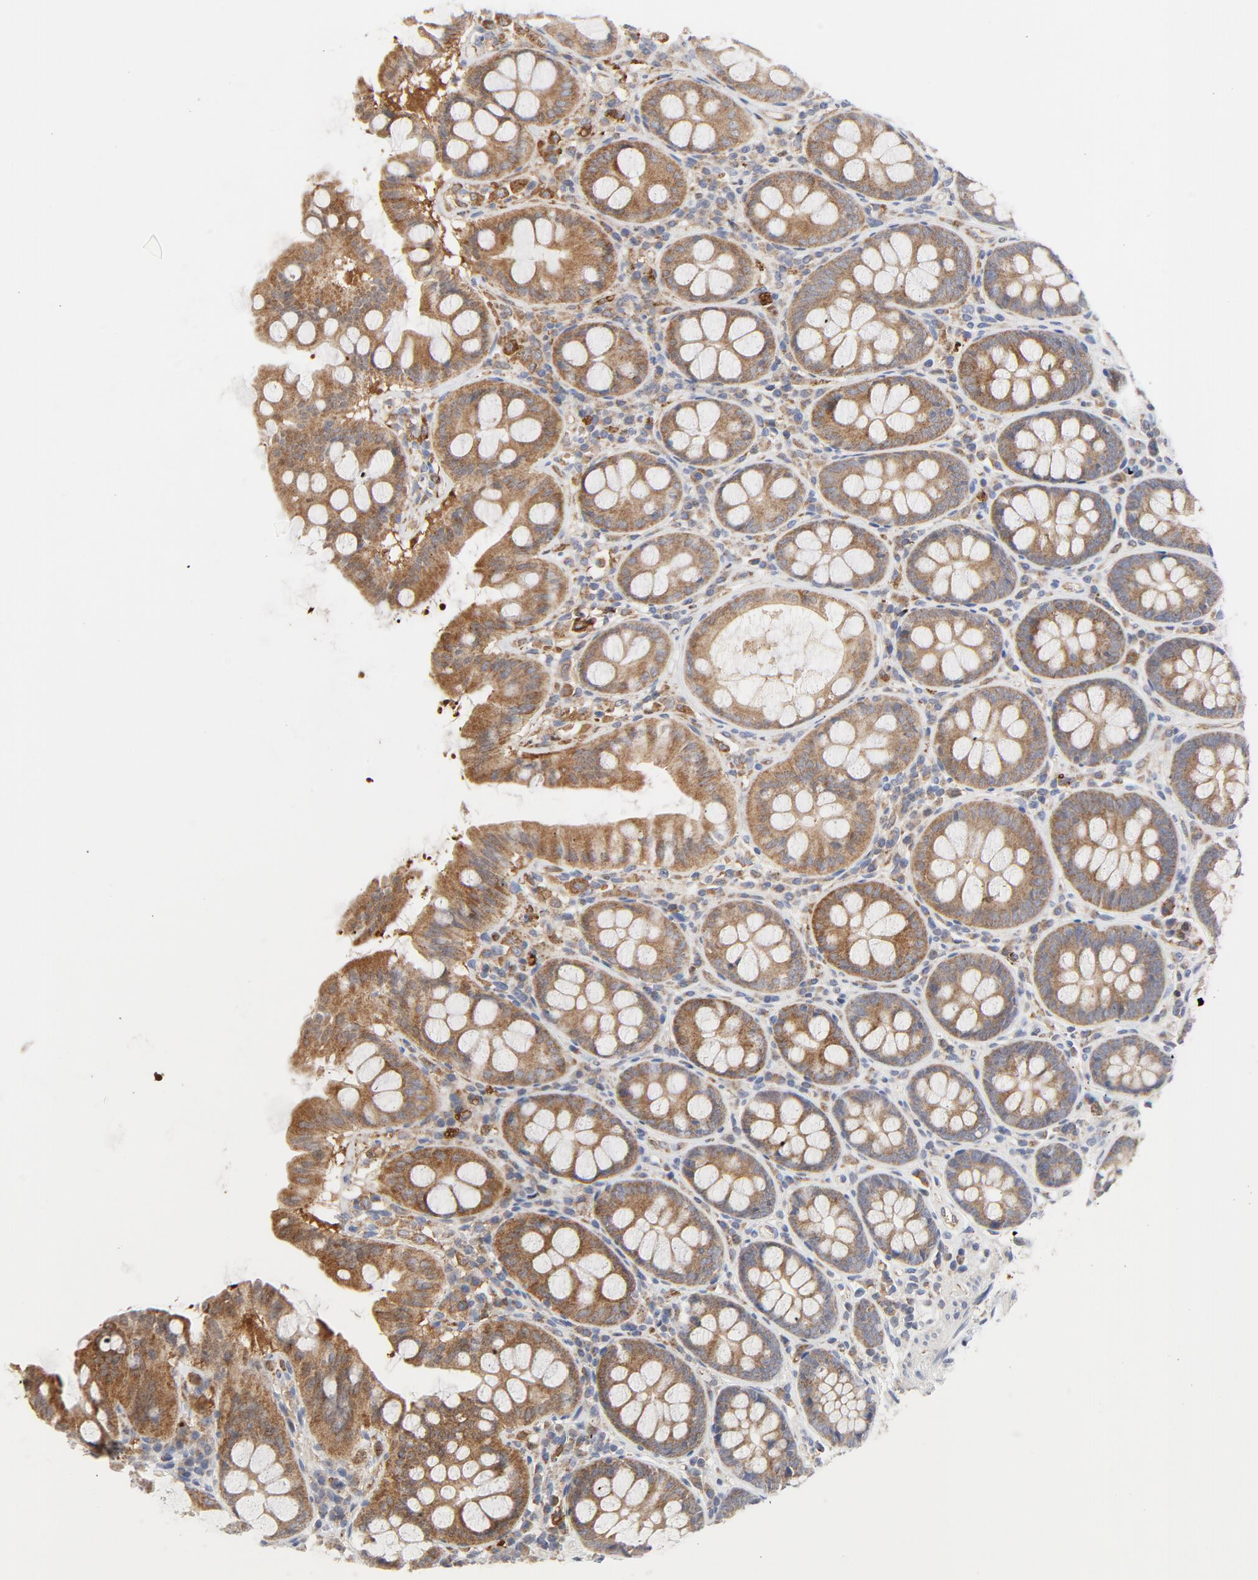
{"staining": {"intensity": "weak", "quantity": ">75%", "location": "cytoplasmic/membranous"}, "tissue": "colon", "cell_type": "Endothelial cells", "image_type": "normal", "snomed": [{"axis": "morphology", "description": "Normal tissue, NOS"}, {"axis": "topography", "description": "Colon"}], "caption": "Immunohistochemical staining of normal colon demonstrates >75% levels of weak cytoplasmic/membranous protein expression in approximately >75% of endothelial cells.", "gene": "RAPGEF4", "patient": {"sex": "female", "age": 61}}